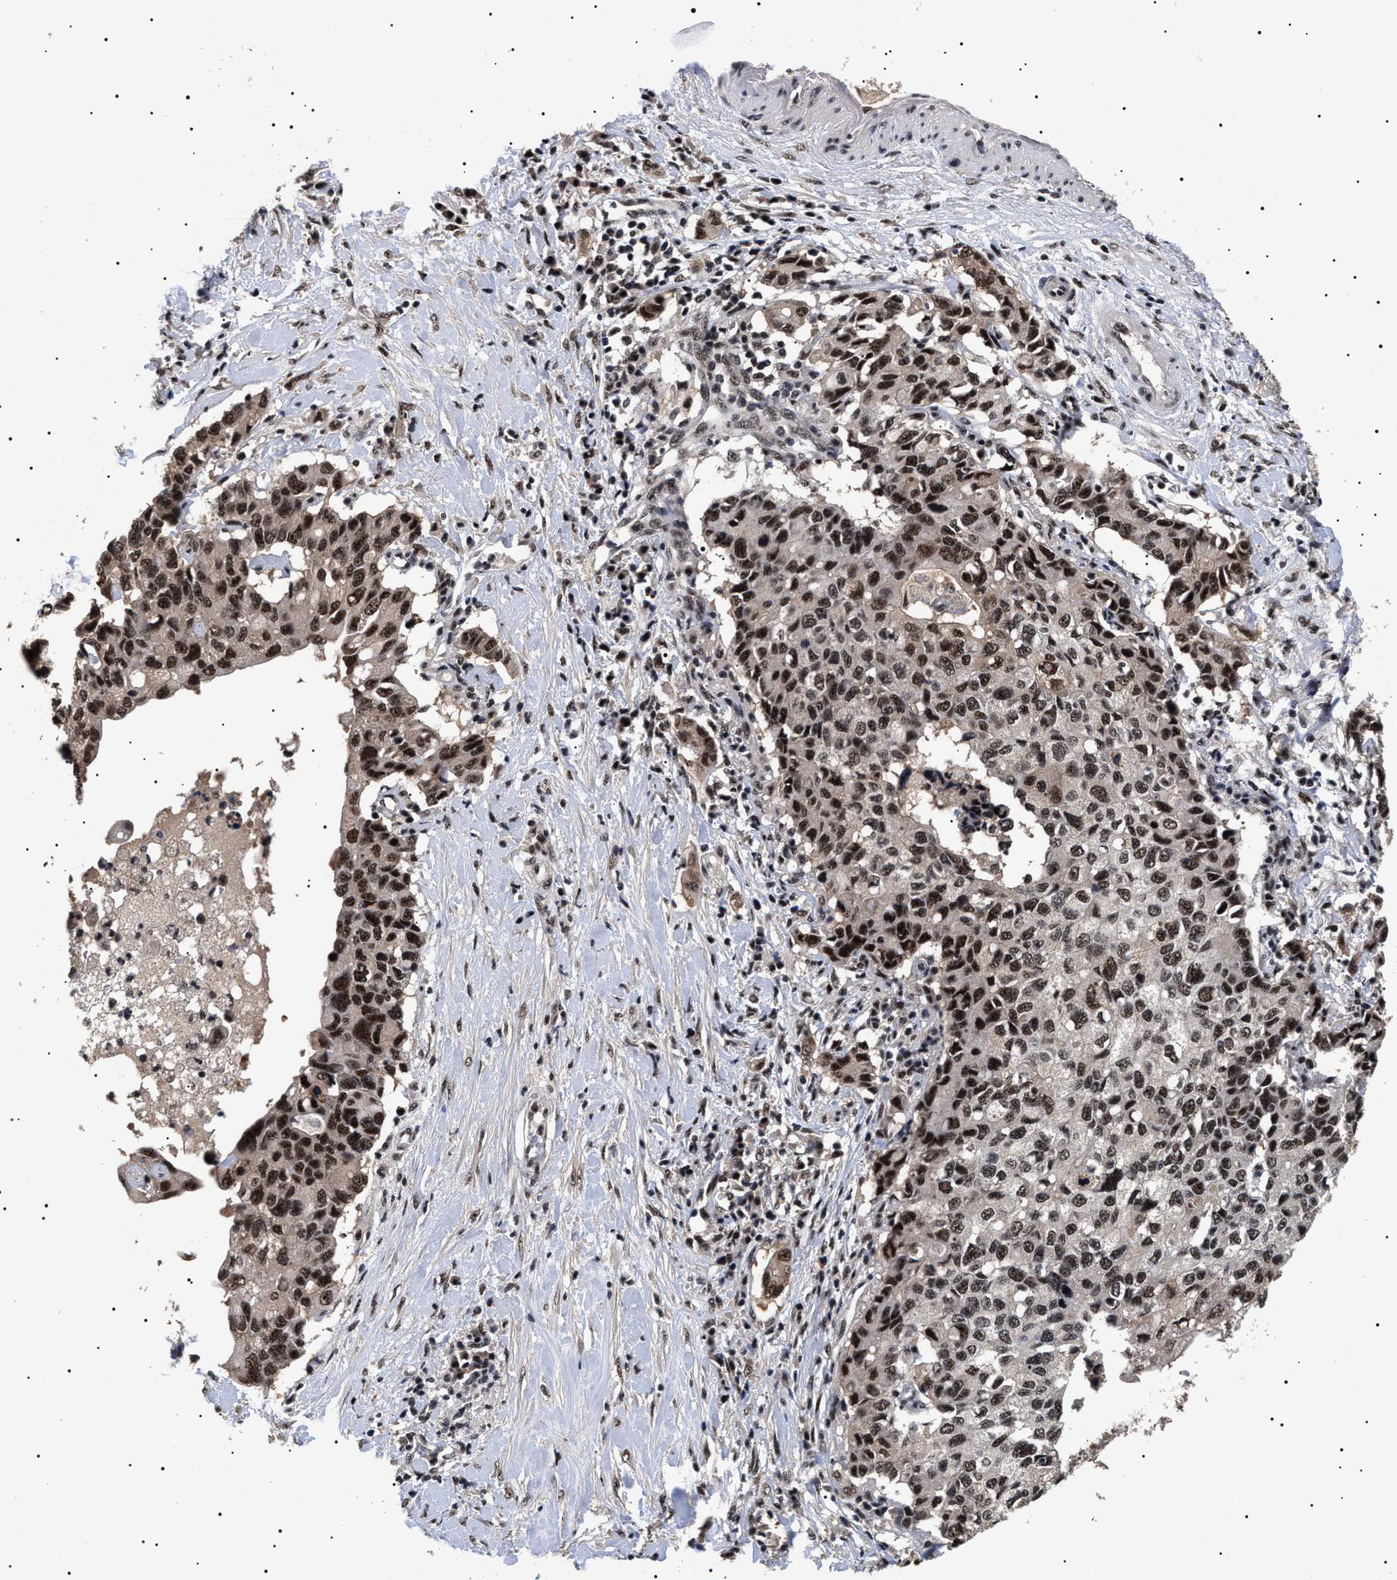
{"staining": {"intensity": "strong", "quantity": ">75%", "location": "nuclear"}, "tissue": "pancreatic cancer", "cell_type": "Tumor cells", "image_type": "cancer", "snomed": [{"axis": "morphology", "description": "Adenocarcinoma, NOS"}, {"axis": "topography", "description": "Pancreas"}], "caption": "Tumor cells reveal high levels of strong nuclear staining in about >75% of cells in pancreatic adenocarcinoma. (DAB IHC with brightfield microscopy, high magnification).", "gene": "CAAP1", "patient": {"sex": "female", "age": 56}}